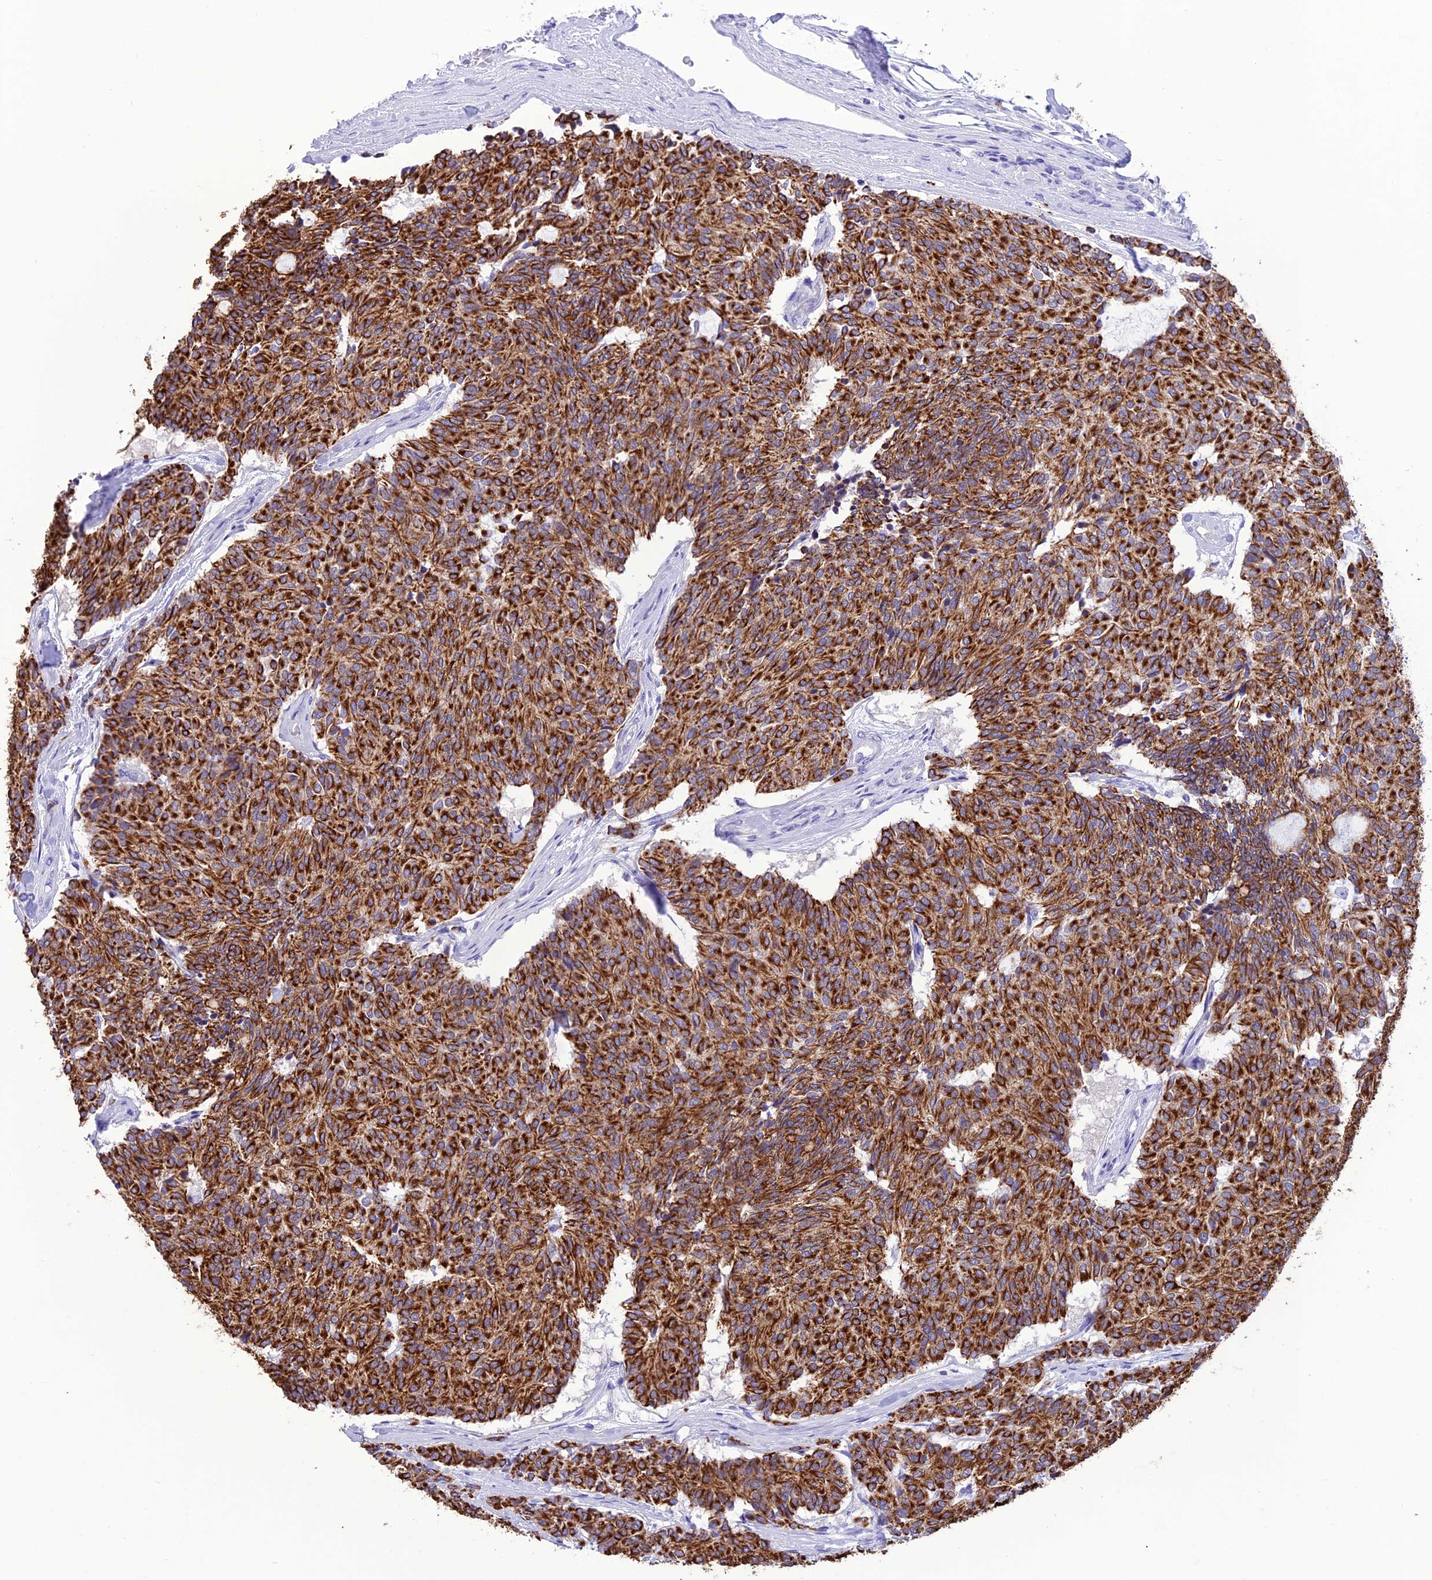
{"staining": {"intensity": "strong", "quantity": ">75%", "location": "cytoplasmic/membranous"}, "tissue": "carcinoid", "cell_type": "Tumor cells", "image_type": "cancer", "snomed": [{"axis": "morphology", "description": "Carcinoid, malignant, NOS"}, {"axis": "topography", "description": "Pancreas"}], "caption": "IHC photomicrograph of neoplastic tissue: malignant carcinoid stained using immunohistochemistry reveals high levels of strong protein expression localized specifically in the cytoplasmic/membranous of tumor cells, appearing as a cytoplasmic/membranous brown color.", "gene": "VPS52", "patient": {"sex": "female", "age": 54}}